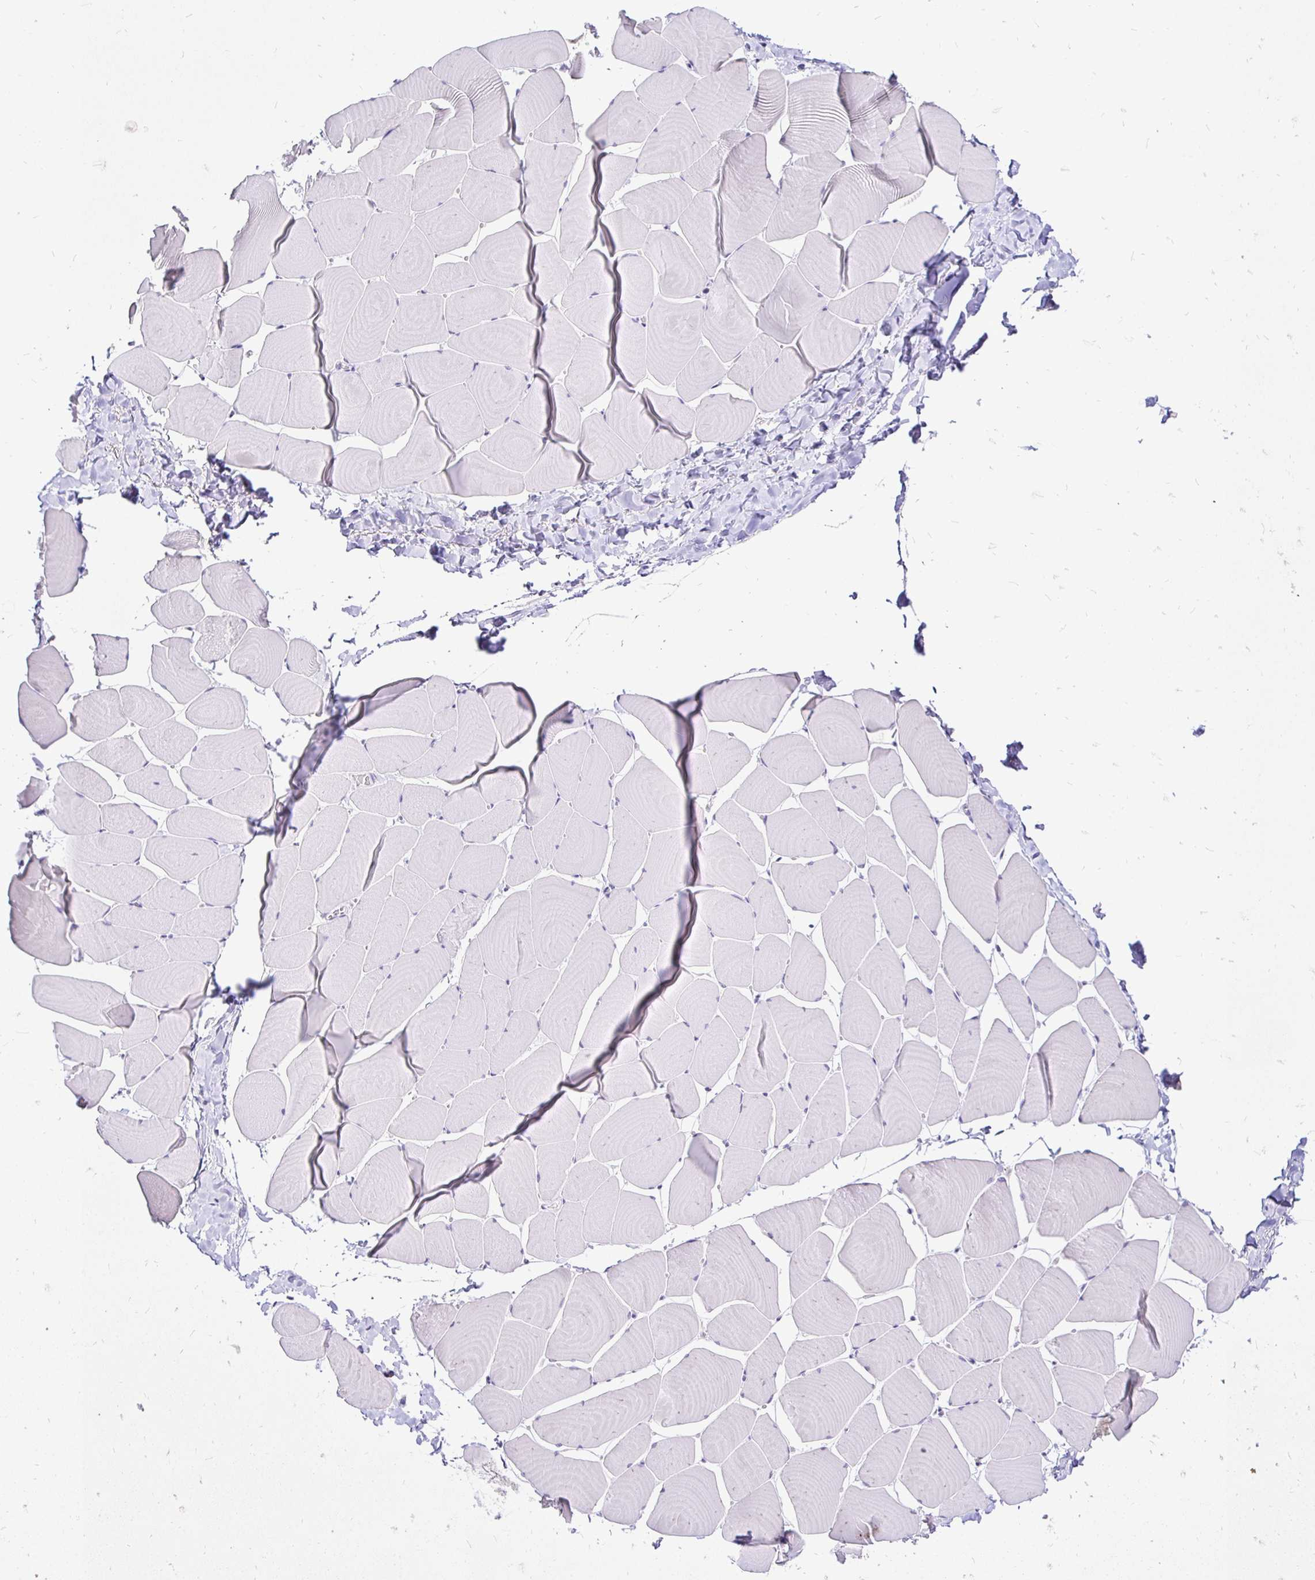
{"staining": {"intensity": "negative", "quantity": "none", "location": "none"}, "tissue": "skeletal muscle", "cell_type": "Myocytes", "image_type": "normal", "snomed": [{"axis": "morphology", "description": "Normal tissue, NOS"}, {"axis": "topography", "description": "Skeletal muscle"}], "caption": "High power microscopy photomicrograph of an immunohistochemistry (IHC) photomicrograph of benign skeletal muscle, revealing no significant positivity in myocytes.", "gene": "TAF1D", "patient": {"sex": "male", "age": 25}}